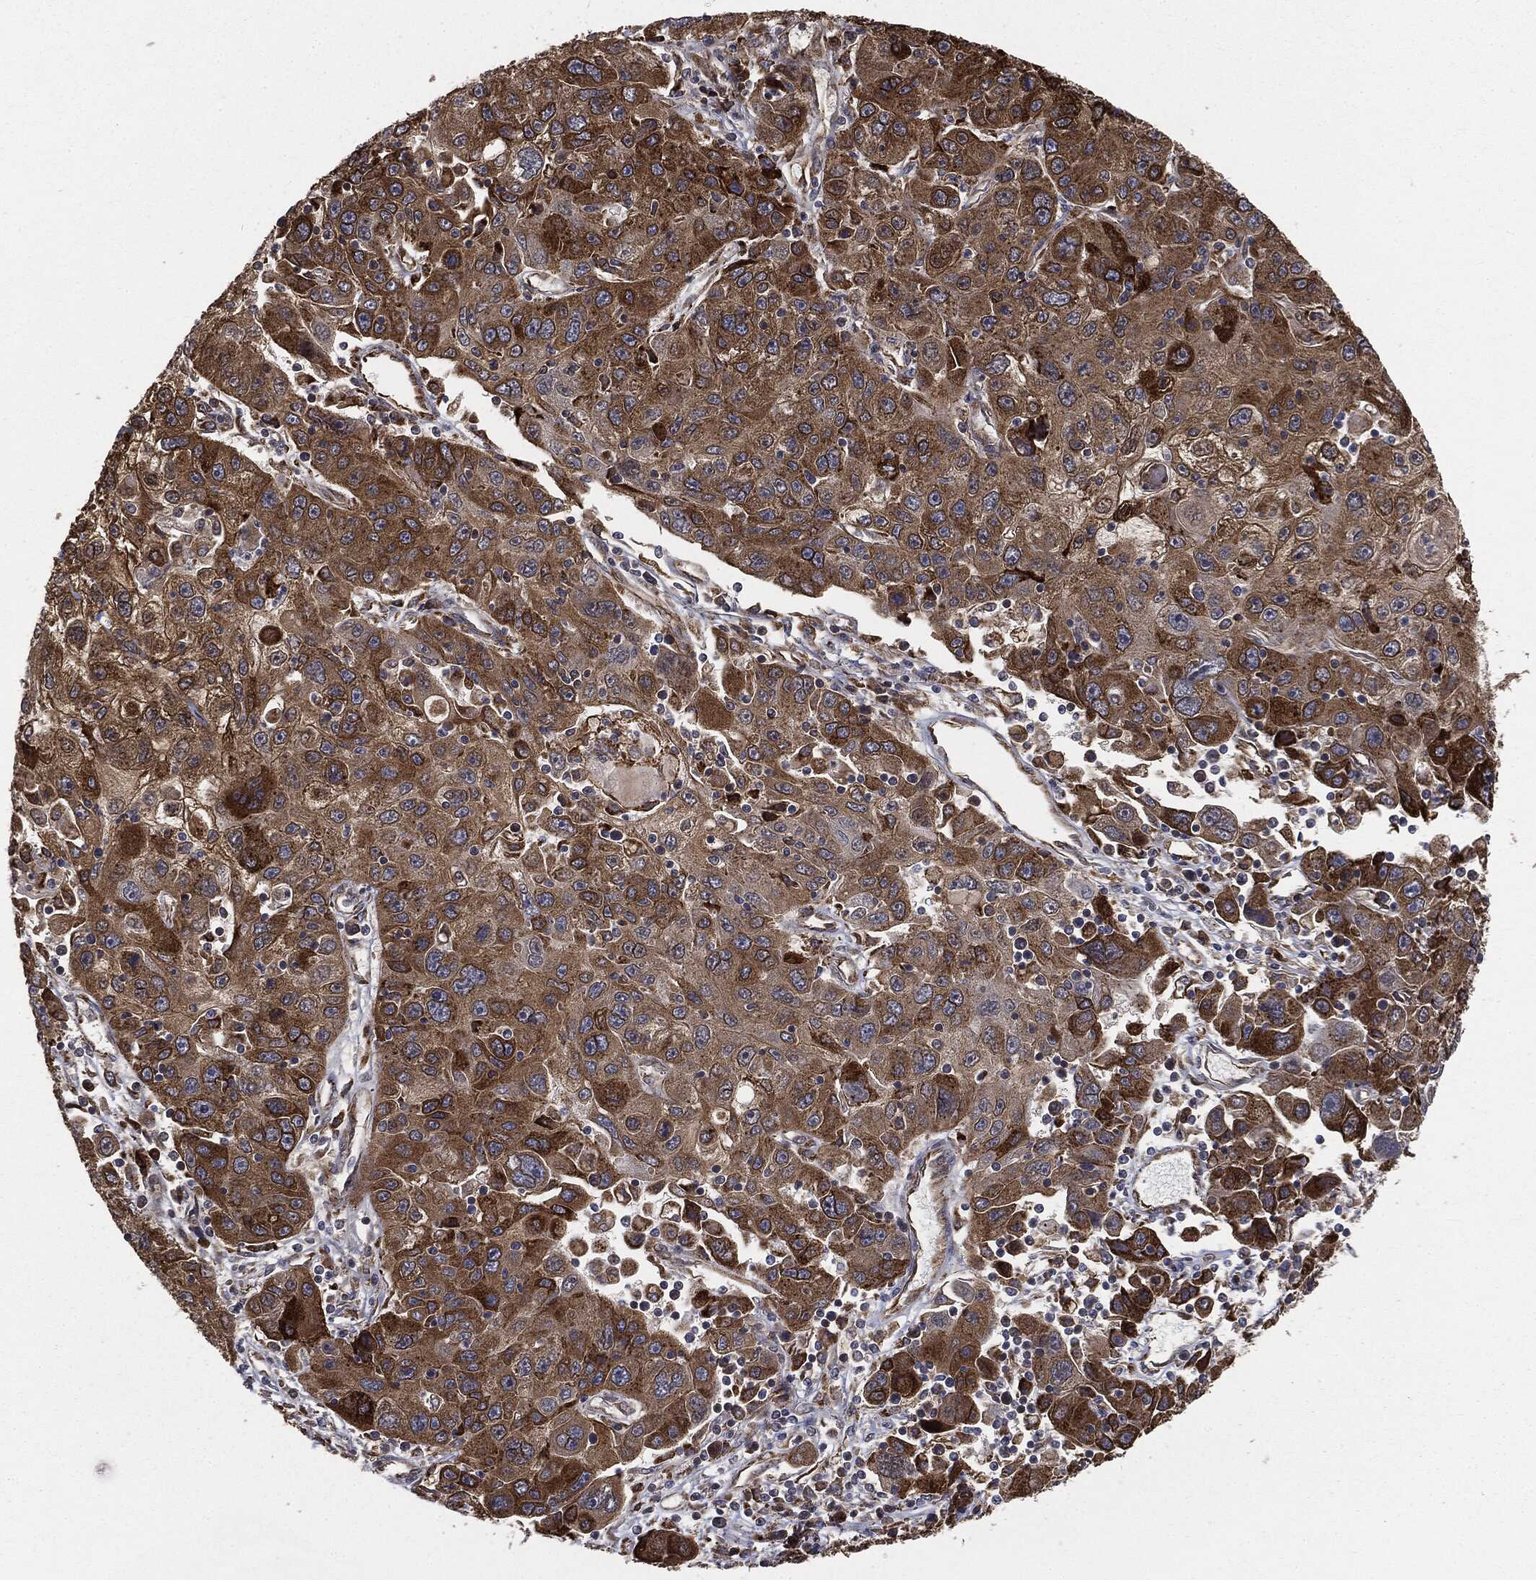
{"staining": {"intensity": "strong", "quantity": ">75%", "location": "cytoplasmic/membranous"}, "tissue": "stomach cancer", "cell_type": "Tumor cells", "image_type": "cancer", "snomed": [{"axis": "morphology", "description": "Adenocarcinoma, NOS"}, {"axis": "topography", "description": "Stomach"}], "caption": "Stomach cancer (adenocarcinoma) stained with a protein marker demonstrates strong staining in tumor cells.", "gene": "CYLD", "patient": {"sex": "male", "age": 56}}